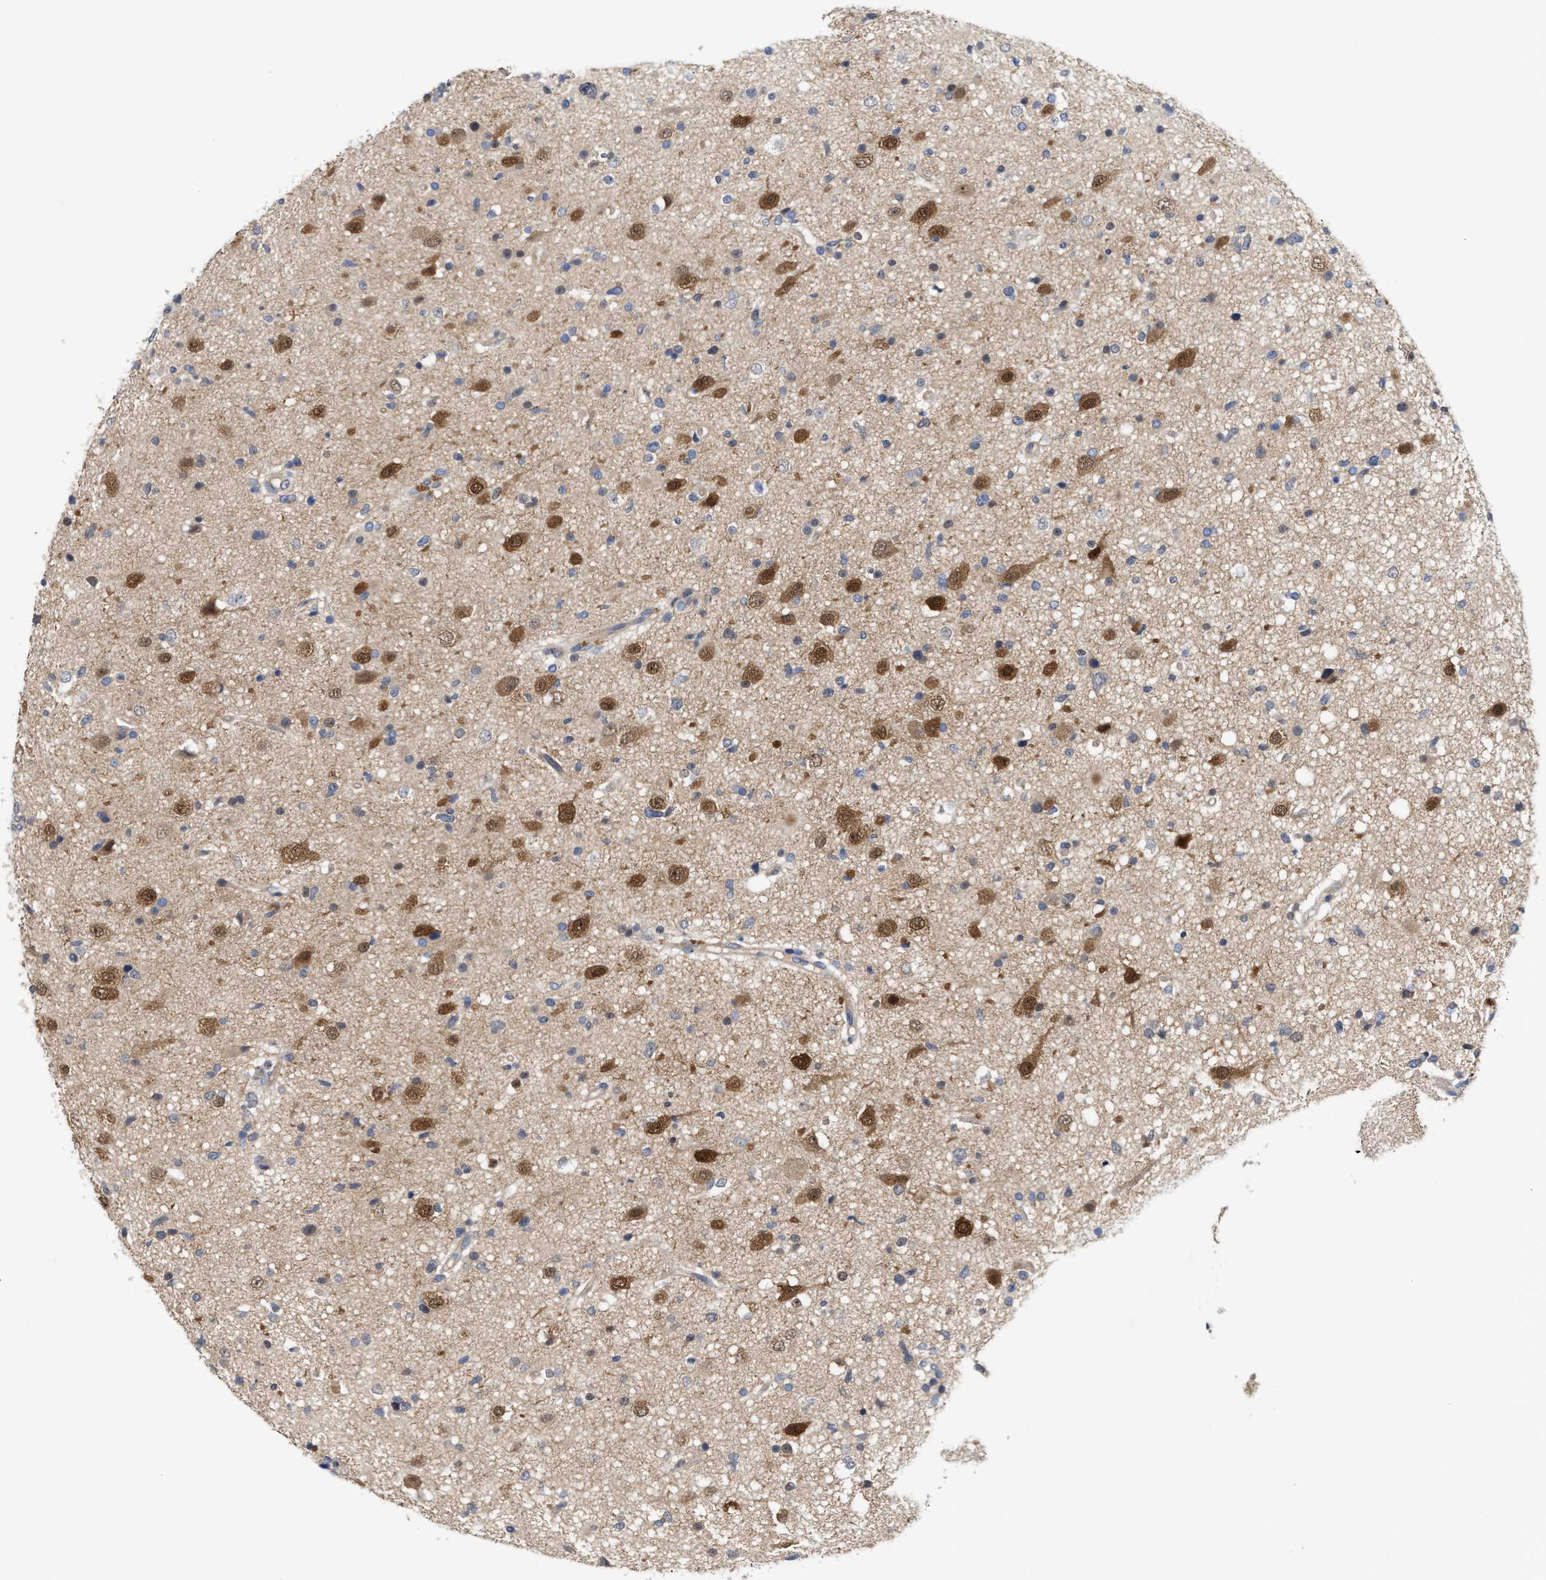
{"staining": {"intensity": "moderate", "quantity": "25%-75%", "location": "cytoplasmic/membranous,nuclear"}, "tissue": "glioma", "cell_type": "Tumor cells", "image_type": "cancer", "snomed": [{"axis": "morphology", "description": "Glioma, malignant, High grade"}, {"axis": "topography", "description": "Brain"}], "caption": "DAB (3,3'-diaminobenzidine) immunohistochemical staining of human glioma displays moderate cytoplasmic/membranous and nuclear protein expression in approximately 25%-75% of tumor cells. Ihc stains the protein of interest in brown and the nuclei are stained blue.", "gene": "BBLN", "patient": {"sex": "male", "age": 33}}